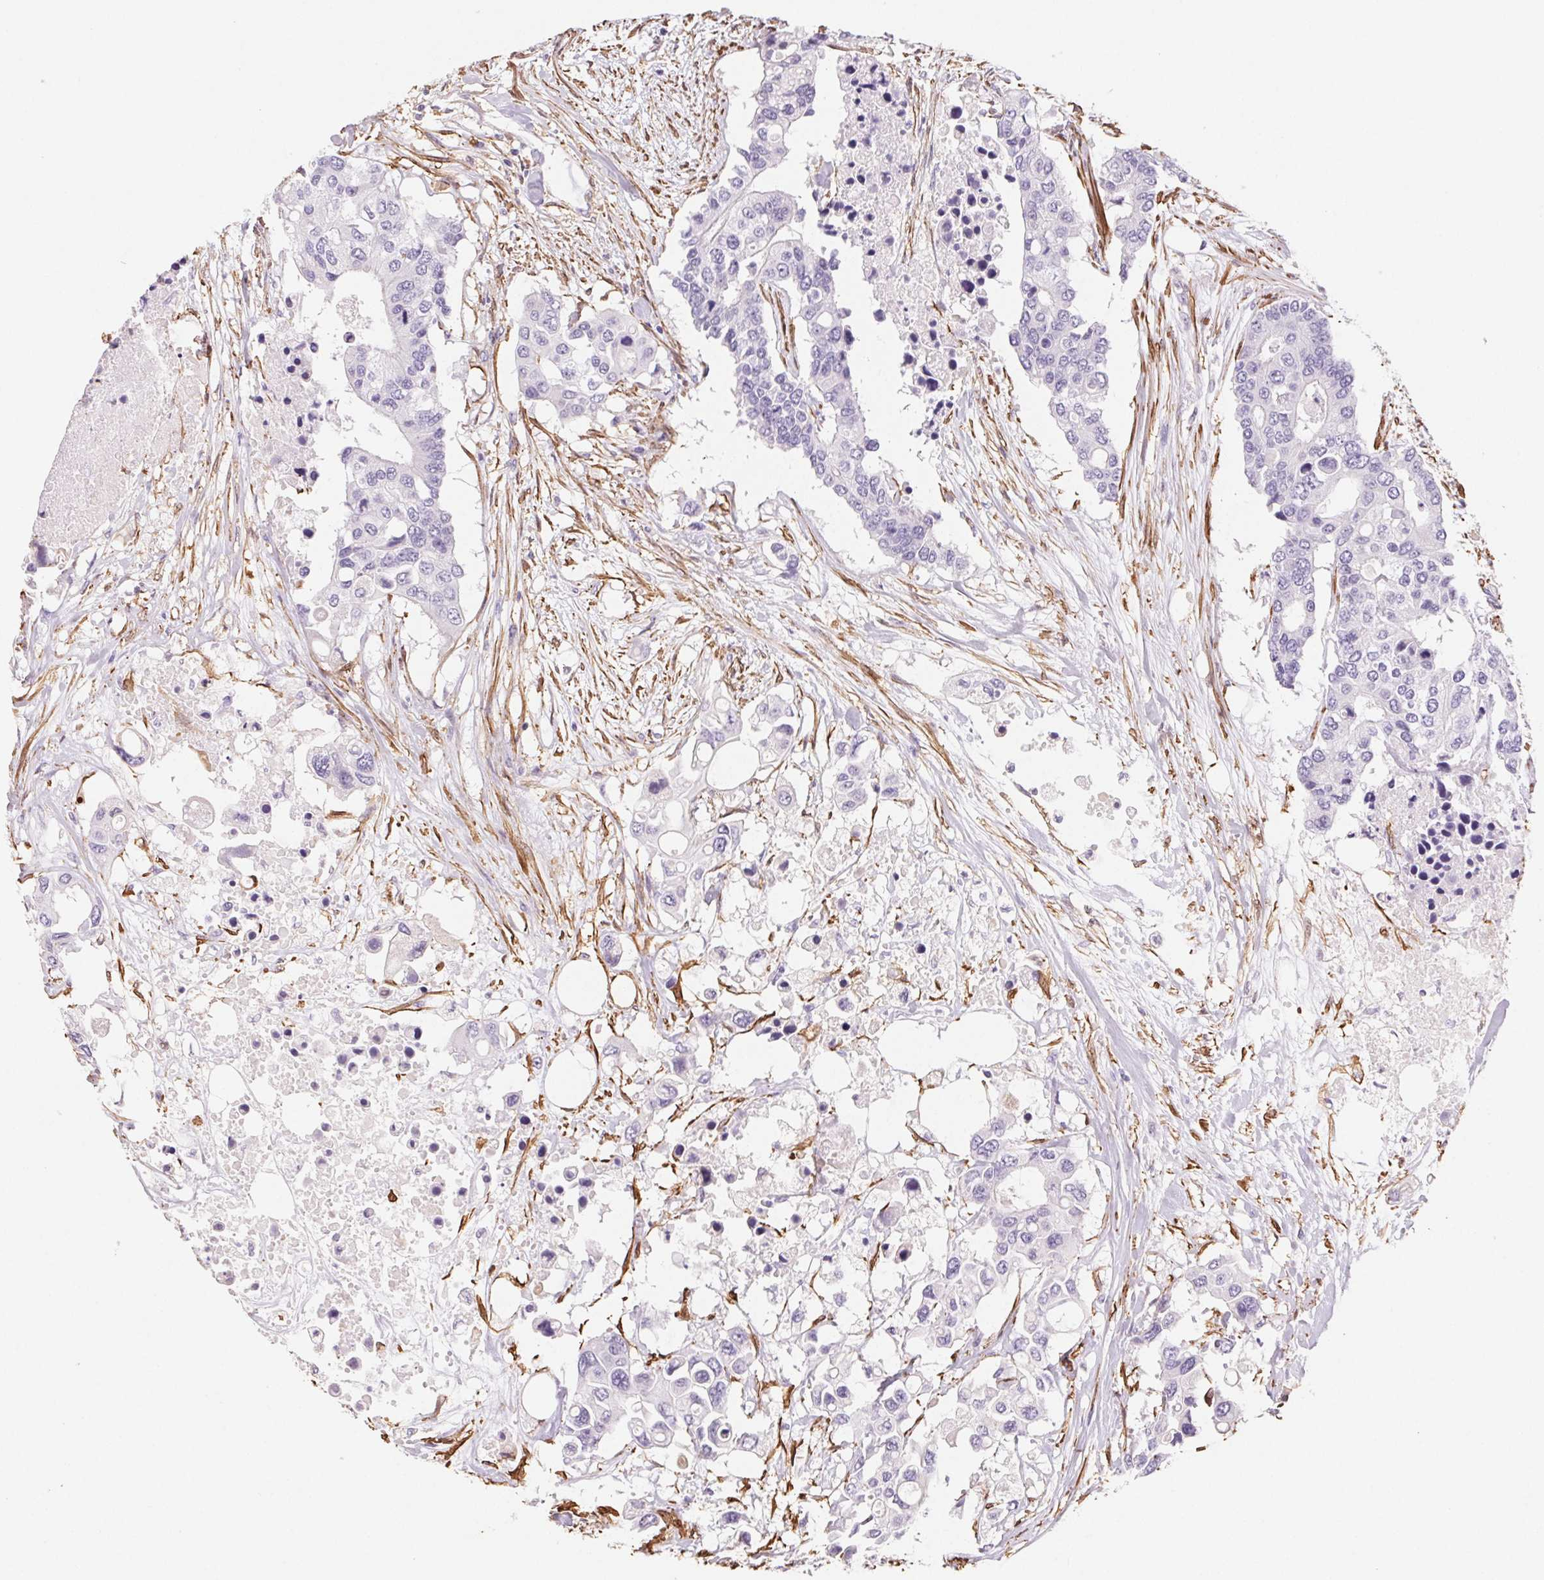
{"staining": {"intensity": "negative", "quantity": "none", "location": "none"}, "tissue": "colorectal cancer", "cell_type": "Tumor cells", "image_type": "cancer", "snomed": [{"axis": "morphology", "description": "Adenocarcinoma, NOS"}, {"axis": "topography", "description": "Colon"}], "caption": "The immunohistochemistry histopathology image has no significant expression in tumor cells of adenocarcinoma (colorectal) tissue.", "gene": "GPX8", "patient": {"sex": "male", "age": 77}}